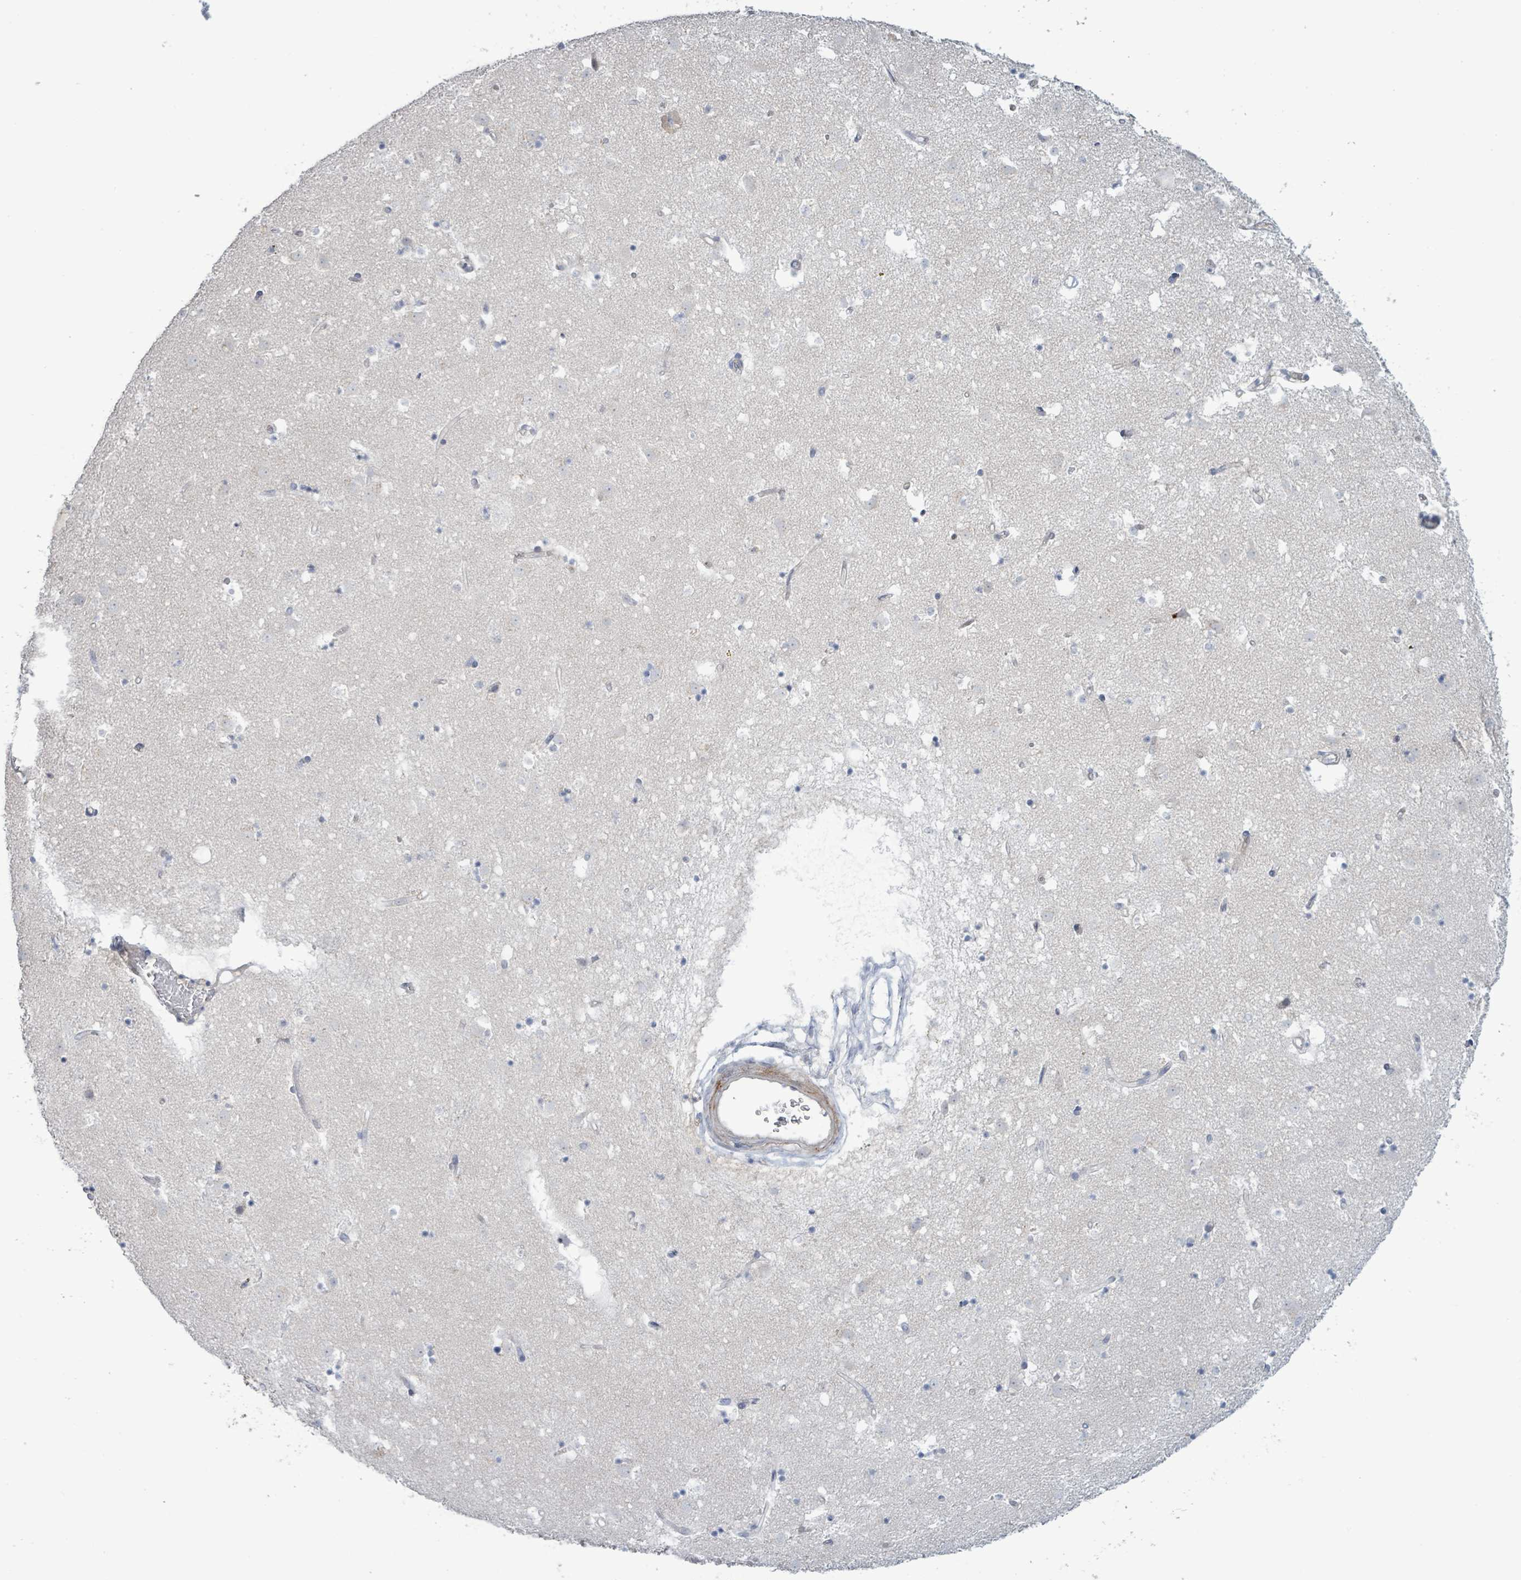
{"staining": {"intensity": "negative", "quantity": "none", "location": "none"}, "tissue": "caudate", "cell_type": "Glial cells", "image_type": "normal", "snomed": [{"axis": "morphology", "description": "Normal tissue, NOS"}, {"axis": "topography", "description": "Lateral ventricle wall"}], "caption": "This is an immunohistochemistry (IHC) image of benign caudate. There is no positivity in glial cells.", "gene": "LILRA4", "patient": {"sex": "male", "age": 58}}